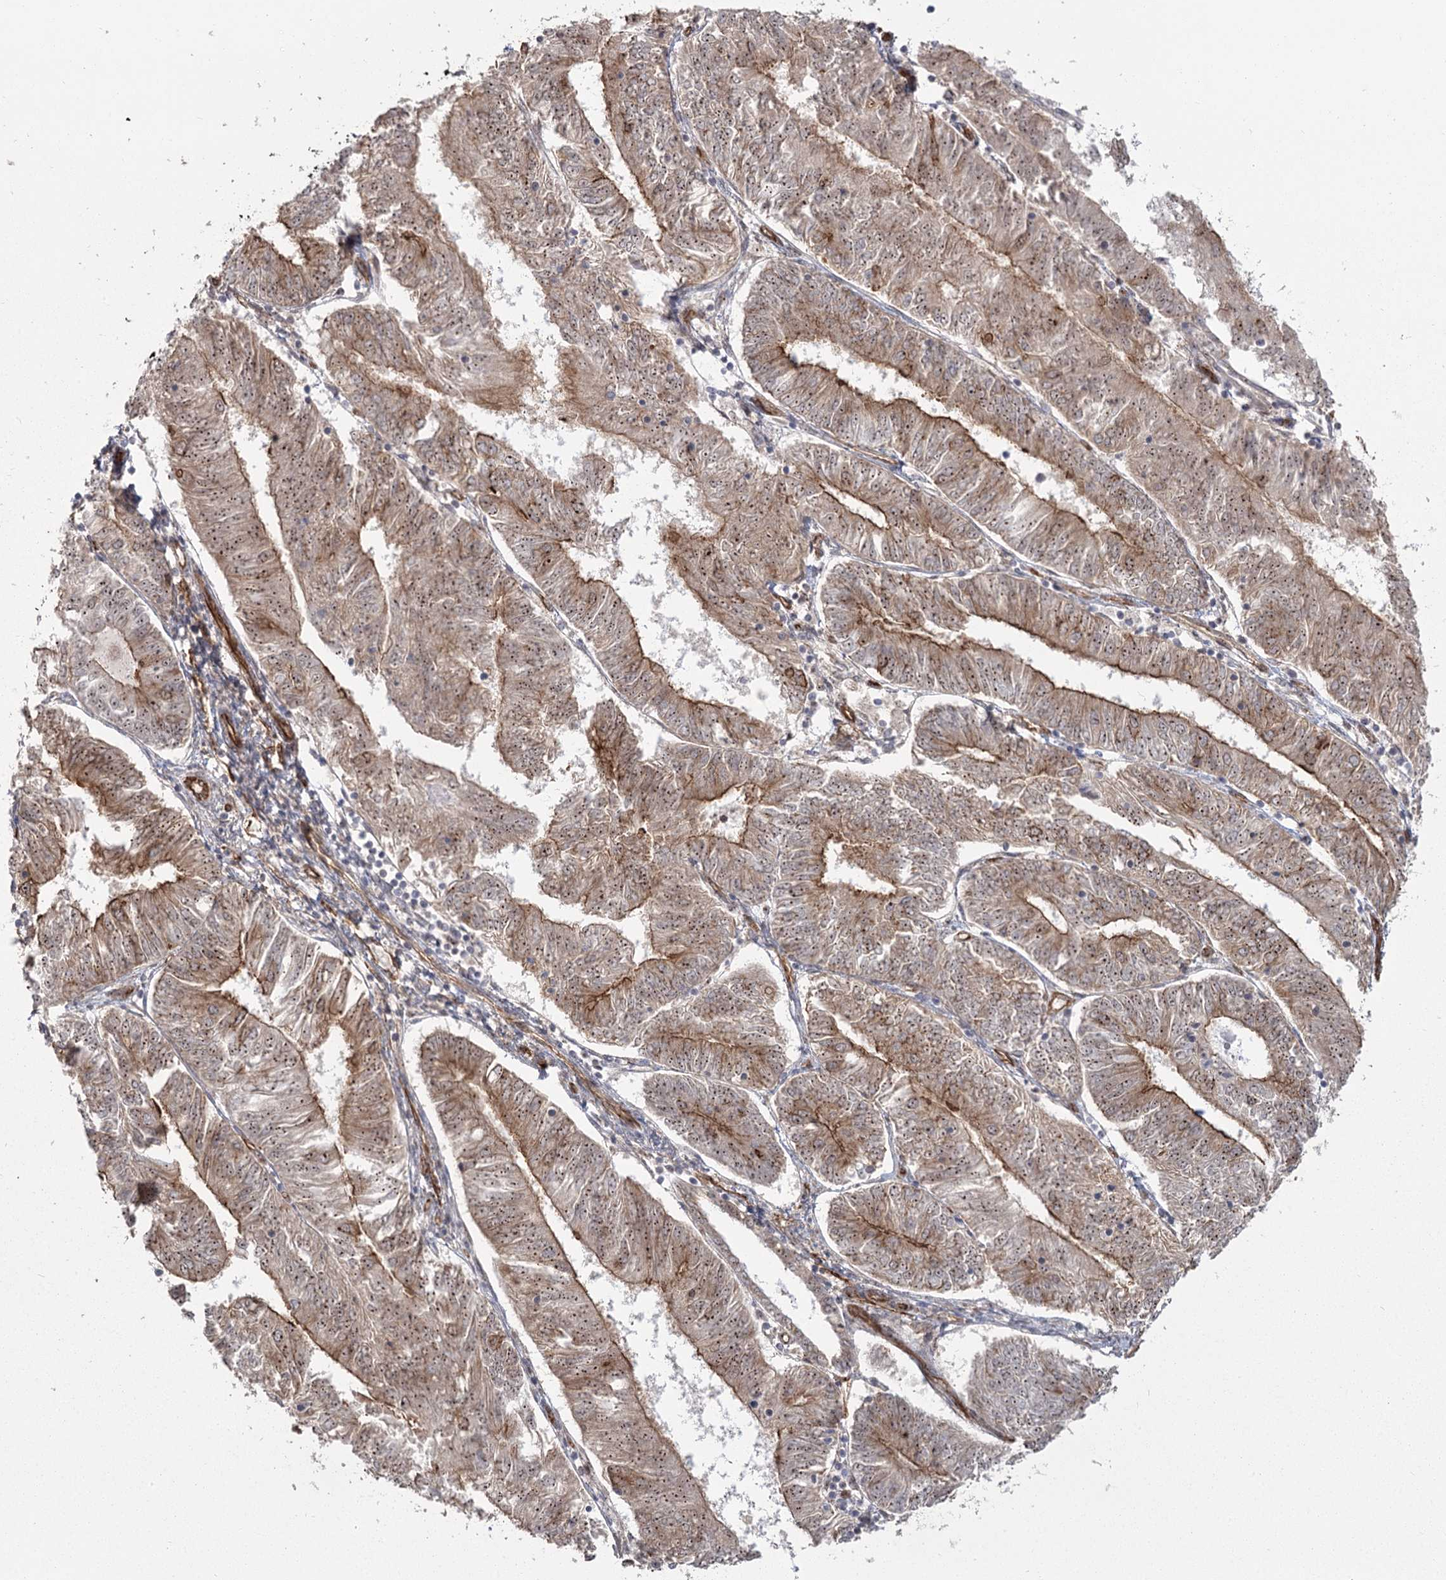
{"staining": {"intensity": "moderate", "quantity": ">75%", "location": "cytoplasmic/membranous,nuclear"}, "tissue": "endometrial cancer", "cell_type": "Tumor cells", "image_type": "cancer", "snomed": [{"axis": "morphology", "description": "Adenocarcinoma, NOS"}, {"axis": "topography", "description": "Endometrium"}], "caption": "Immunohistochemistry of endometrial cancer (adenocarcinoma) demonstrates medium levels of moderate cytoplasmic/membranous and nuclear staining in approximately >75% of tumor cells.", "gene": "RPP14", "patient": {"sex": "female", "age": 58}}